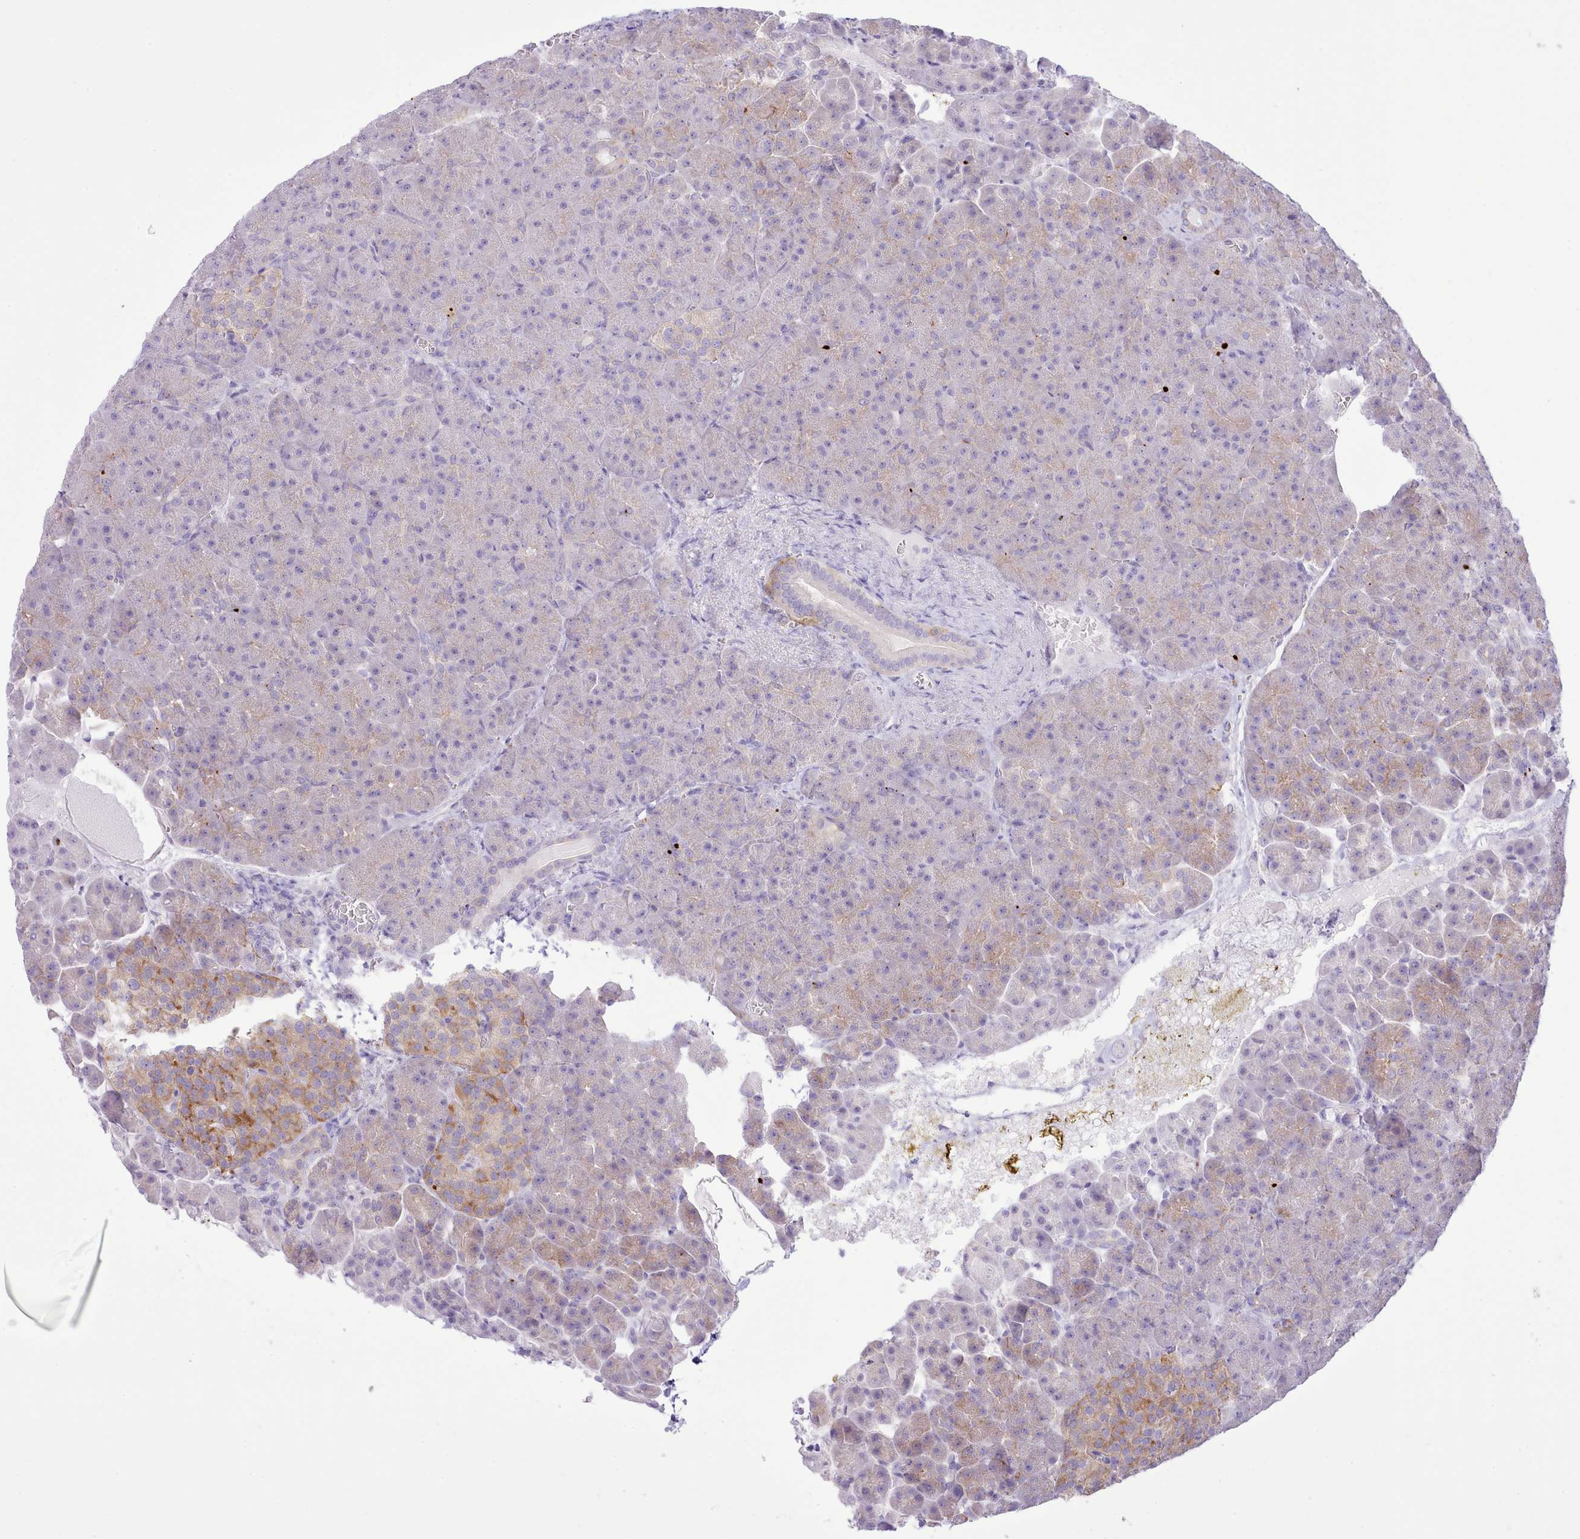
{"staining": {"intensity": "weak", "quantity": "<25%", "location": "cytoplasmic/membranous"}, "tissue": "pancreas", "cell_type": "Exocrine glandular cells", "image_type": "normal", "snomed": [{"axis": "morphology", "description": "Normal tissue, NOS"}, {"axis": "topography", "description": "Pancreas"}], "caption": "This image is of unremarkable pancreas stained with immunohistochemistry to label a protein in brown with the nuclei are counter-stained blue. There is no expression in exocrine glandular cells. (Immunohistochemistry, brightfield microscopy, high magnification).", "gene": "MDFI", "patient": {"sex": "female", "age": 74}}